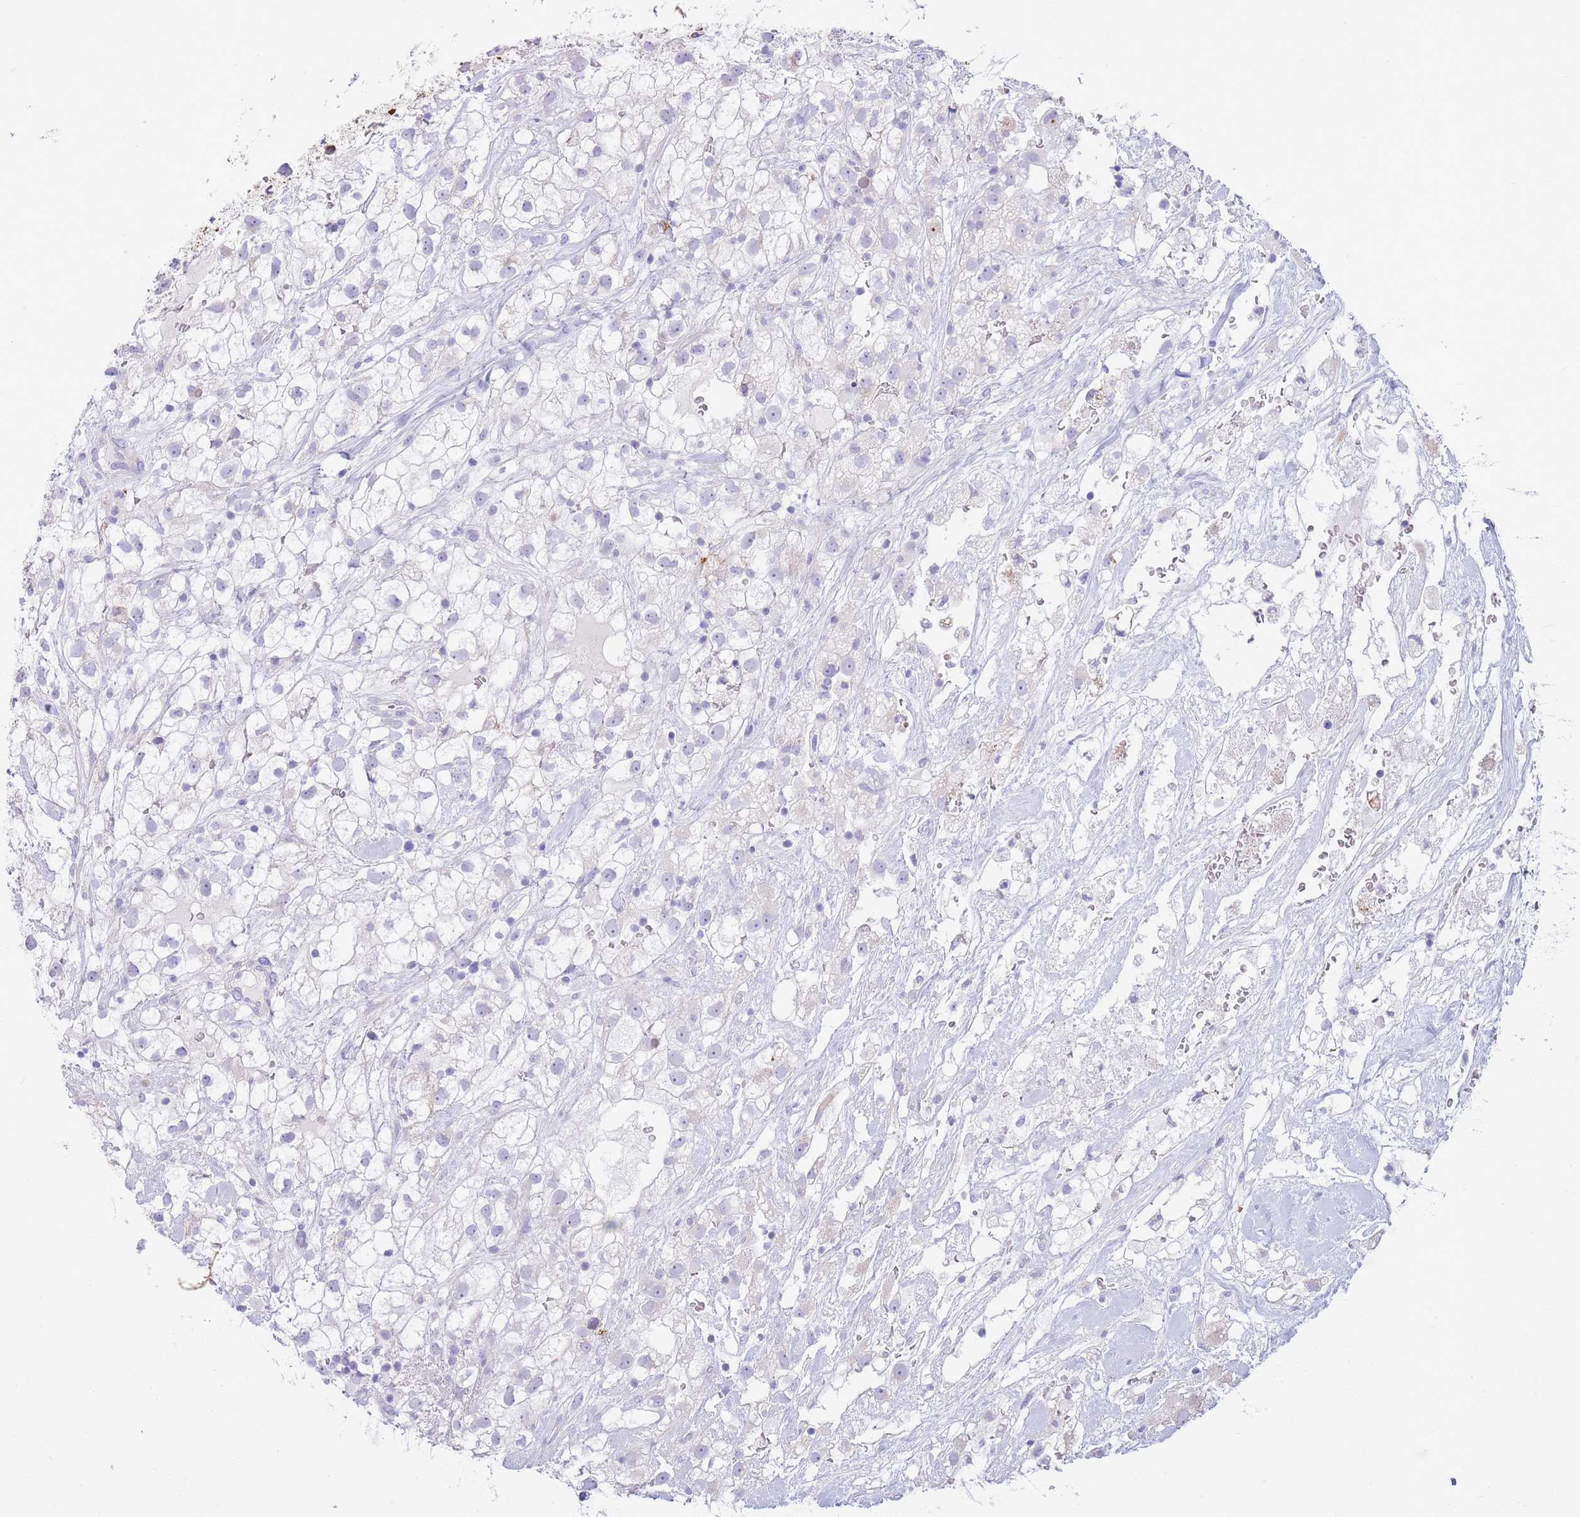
{"staining": {"intensity": "negative", "quantity": "none", "location": "none"}, "tissue": "renal cancer", "cell_type": "Tumor cells", "image_type": "cancer", "snomed": [{"axis": "morphology", "description": "Adenocarcinoma, NOS"}, {"axis": "topography", "description": "Kidney"}], "caption": "DAB immunohistochemical staining of human renal cancer (adenocarcinoma) displays no significant positivity in tumor cells. (DAB (3,3'-diaminobenzidine) immunohistochemistry (IHC), high magnification).", "gene": "VWA8", "patient": {"sex": "male", "age": 59}}